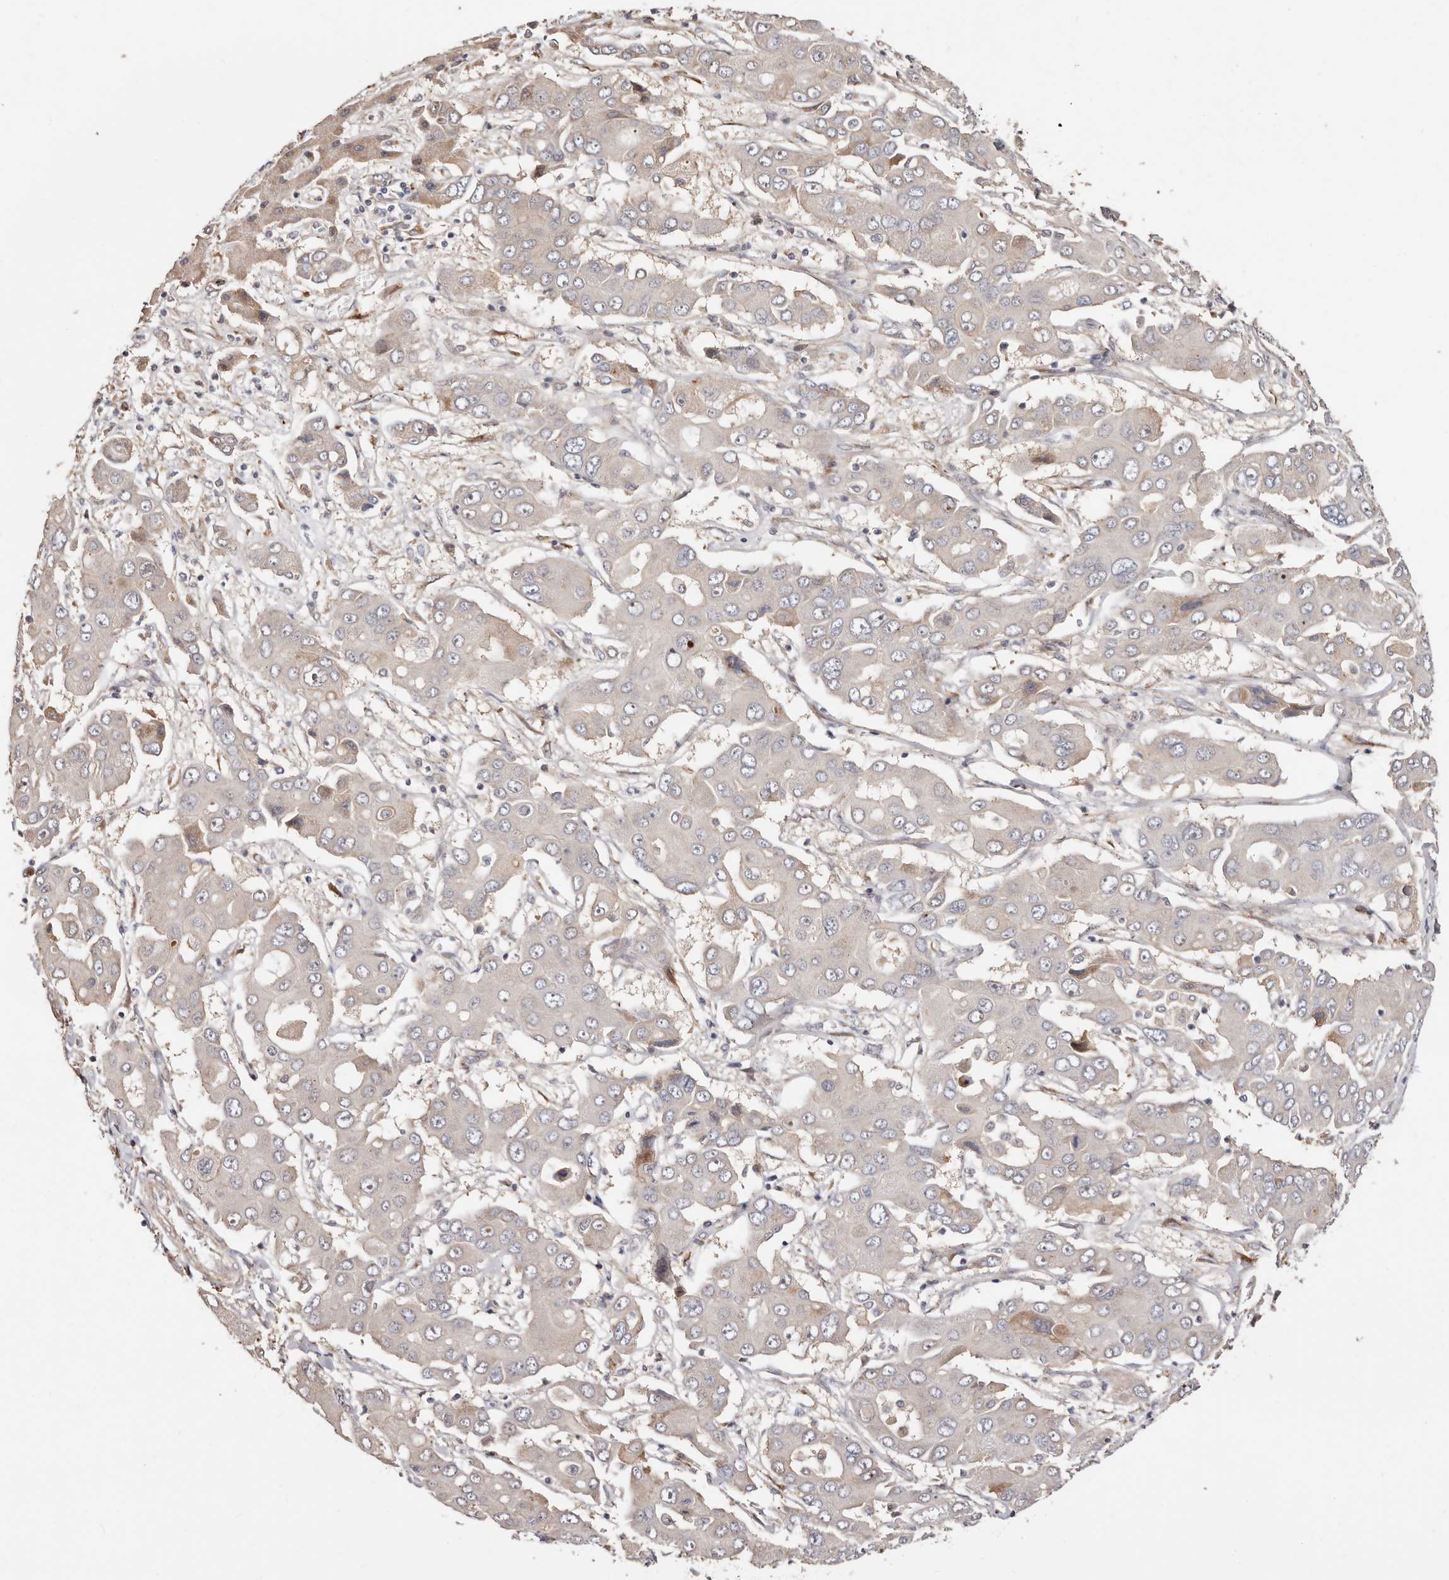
{"staining": {"intensity": "negative", "quantity": "none", "location": "none"}, "tissue": "liver cancer", "cell_type": "Tumor cells", "image_type": "cancer", "snomed": [{"axis": "morphology", "description": "Cholangiocarcinoma"}, {"axis": "topography", "description": "Liver"}], "caption": "Protein analysis of cholangiocarcinoma (liver) exhibits no significant staining in tumor cells. The staining is performed using DAB brown chromogen with nuclei counter-stained in using hematoxylin.", "gene": "TRIP13", "patient": {"sex": "male", "age": 67}}